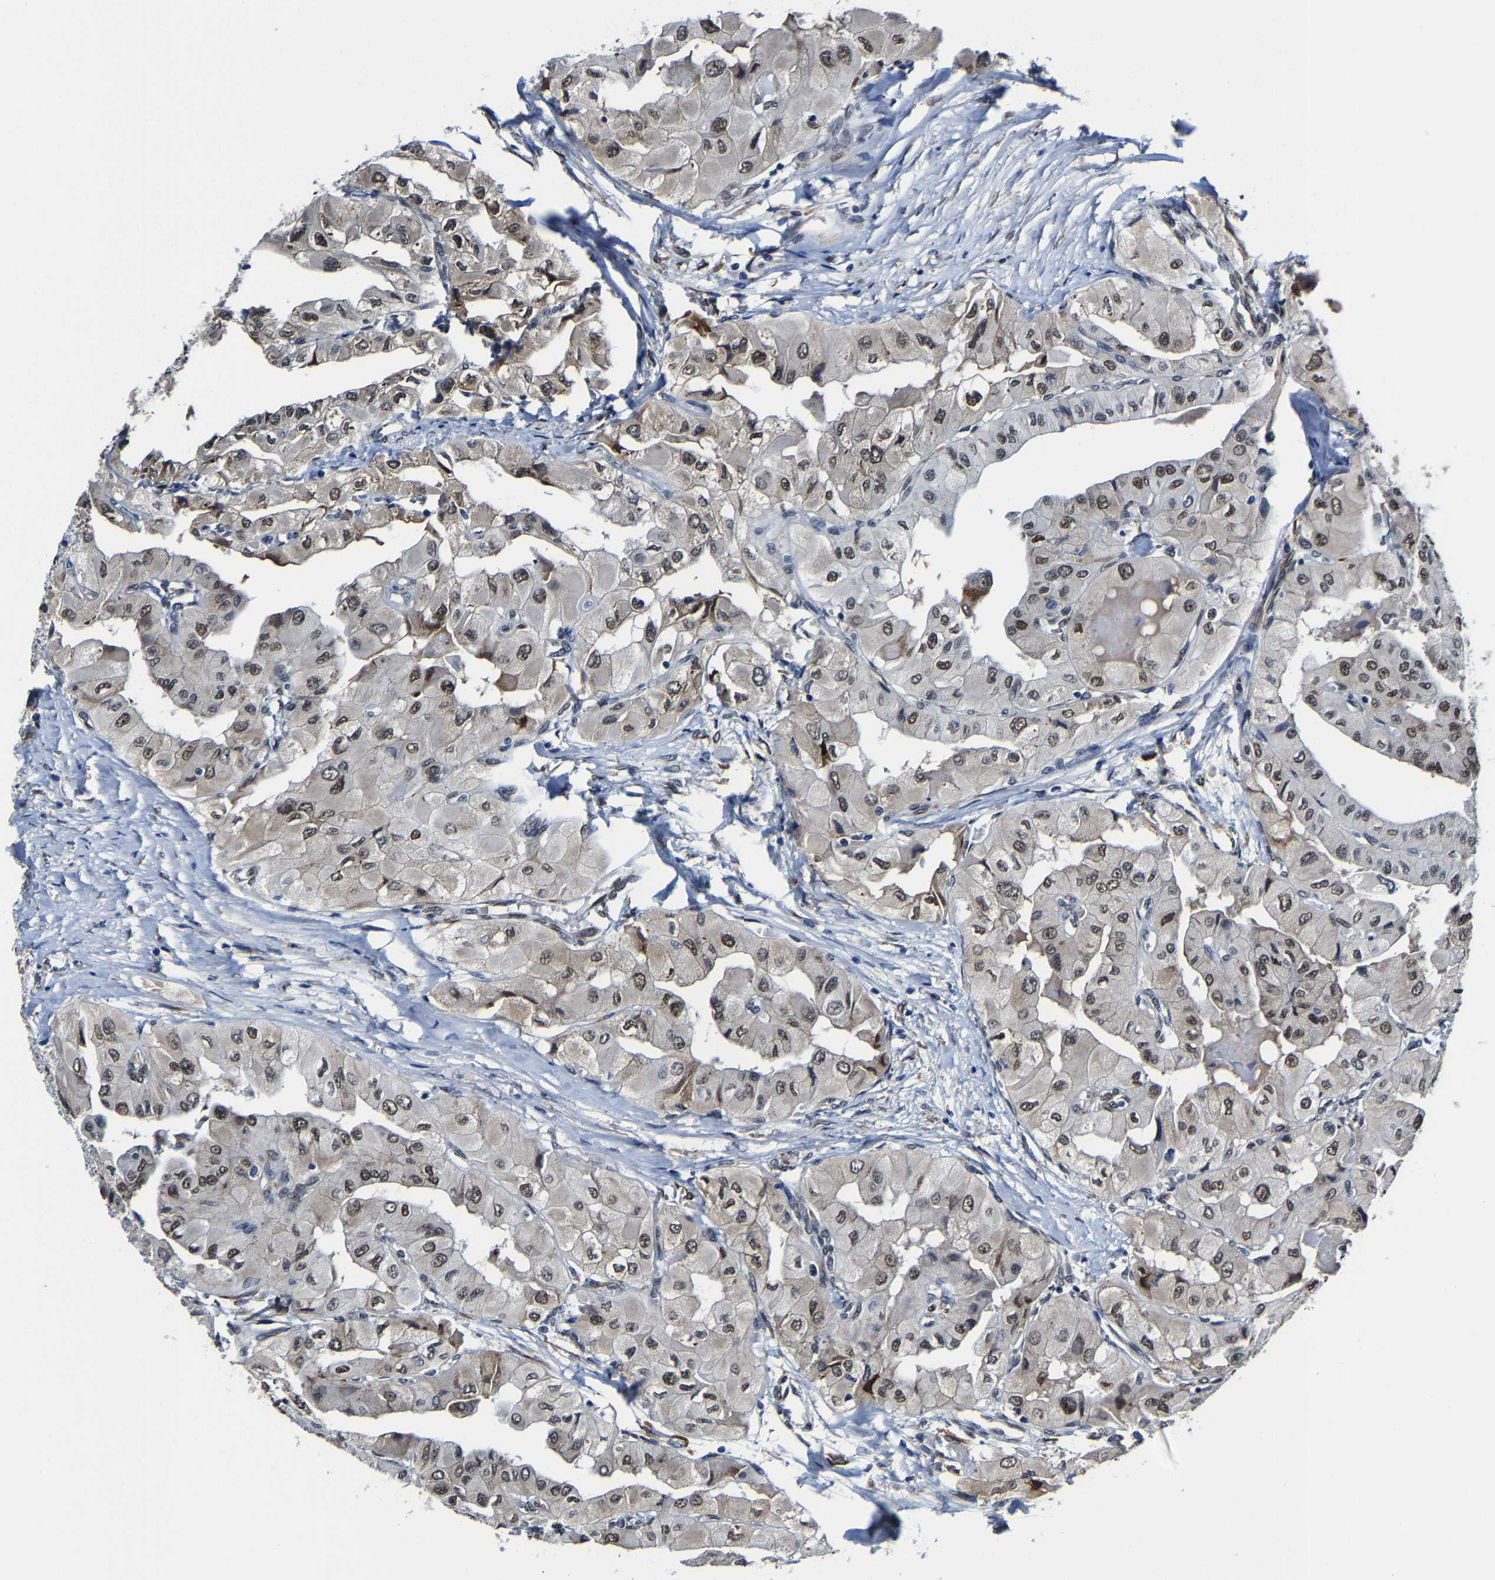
{"staining": {"intensity": "moderate", "quantity": ">75%", "location": "cytoplasmic/membranous,nuclear"}, "tissue": "thyroid cancer", "cell_type": "Tumor cells", "image_type": "cancer", "snomed": [{"axis": "morphology", "description": "Papillary adenocarcinoma, NOS"}, {"axis": "topography", "description": "Thyroid gland"}], "caption": "Papillary adenocarcinoma (thyroid) stained with immunohistochemistry (IHC) demonstrates moderate cytoplasmic/membranous and nuclear positivity in approximately >75% of tumor cells.", "gene": "METTL1", "patient": {"sex": "female", "age": 59}}